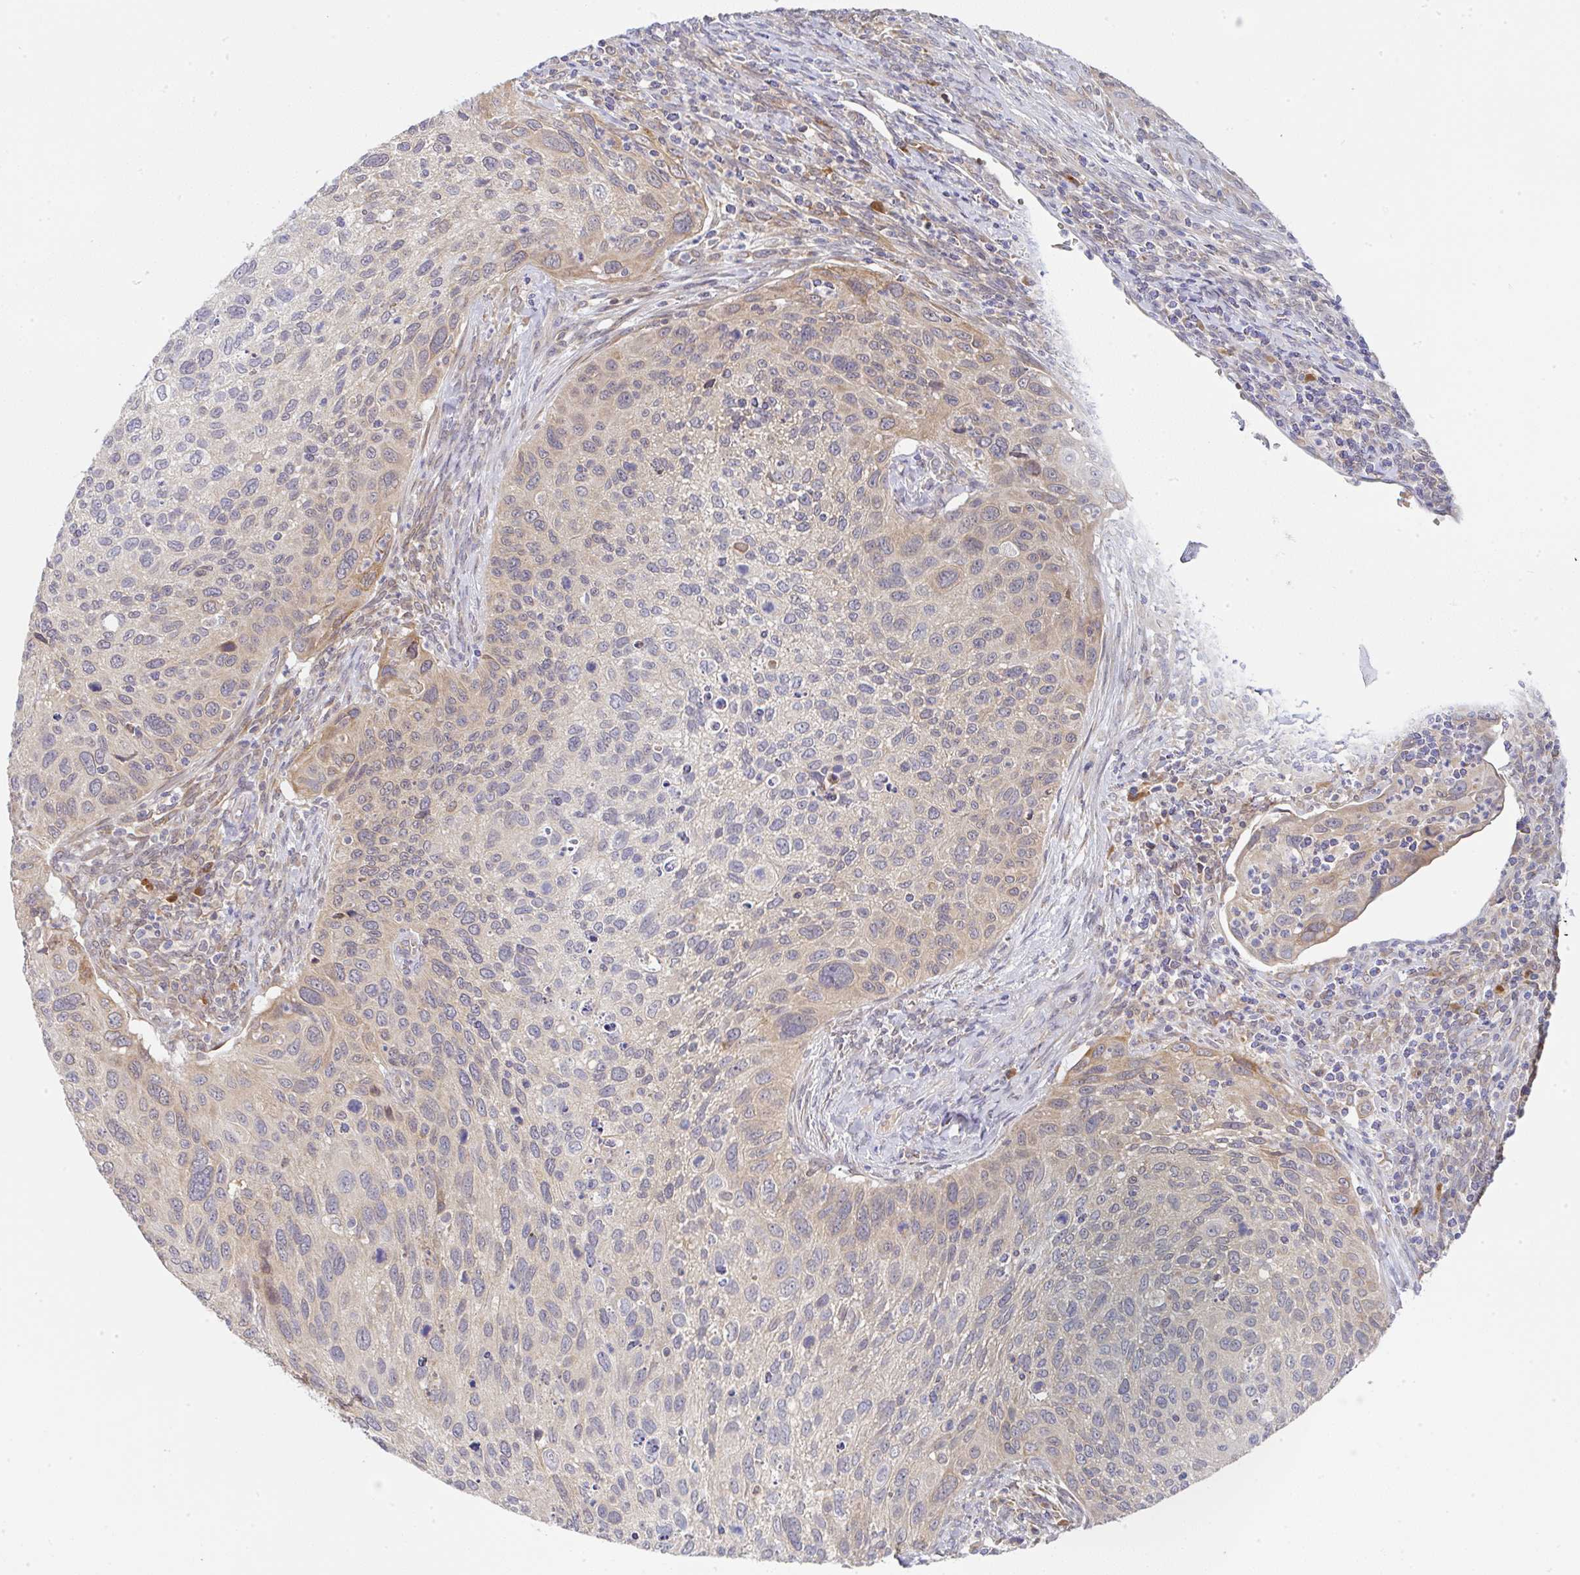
{"staining": {"intensity": "moderate", "quantity": "<25%", "location": "cytoplasmic/membranous"}, "tissue": "cervical cancer", "cell_type": "Tumor cells", "image_type": "cancer", "snomed": [{"axis": "morphology", "description": "Squamous cell carcinoma, NOS"}, {"axis": "topography", "description": "Cervix"}], "caption": "Immunohistochemistry photomicrograph of neoplastic tissue: cervical squamous cell carcinoma stained using IHC reveals low levels of moderate protein expression localized specifically in the cytoplasmic/membranous of tumor cells, appearing as a cytoplasmic/membranous brown color.", "gene": "DERL2", "patient": {"sex": "female", "age": 70}}